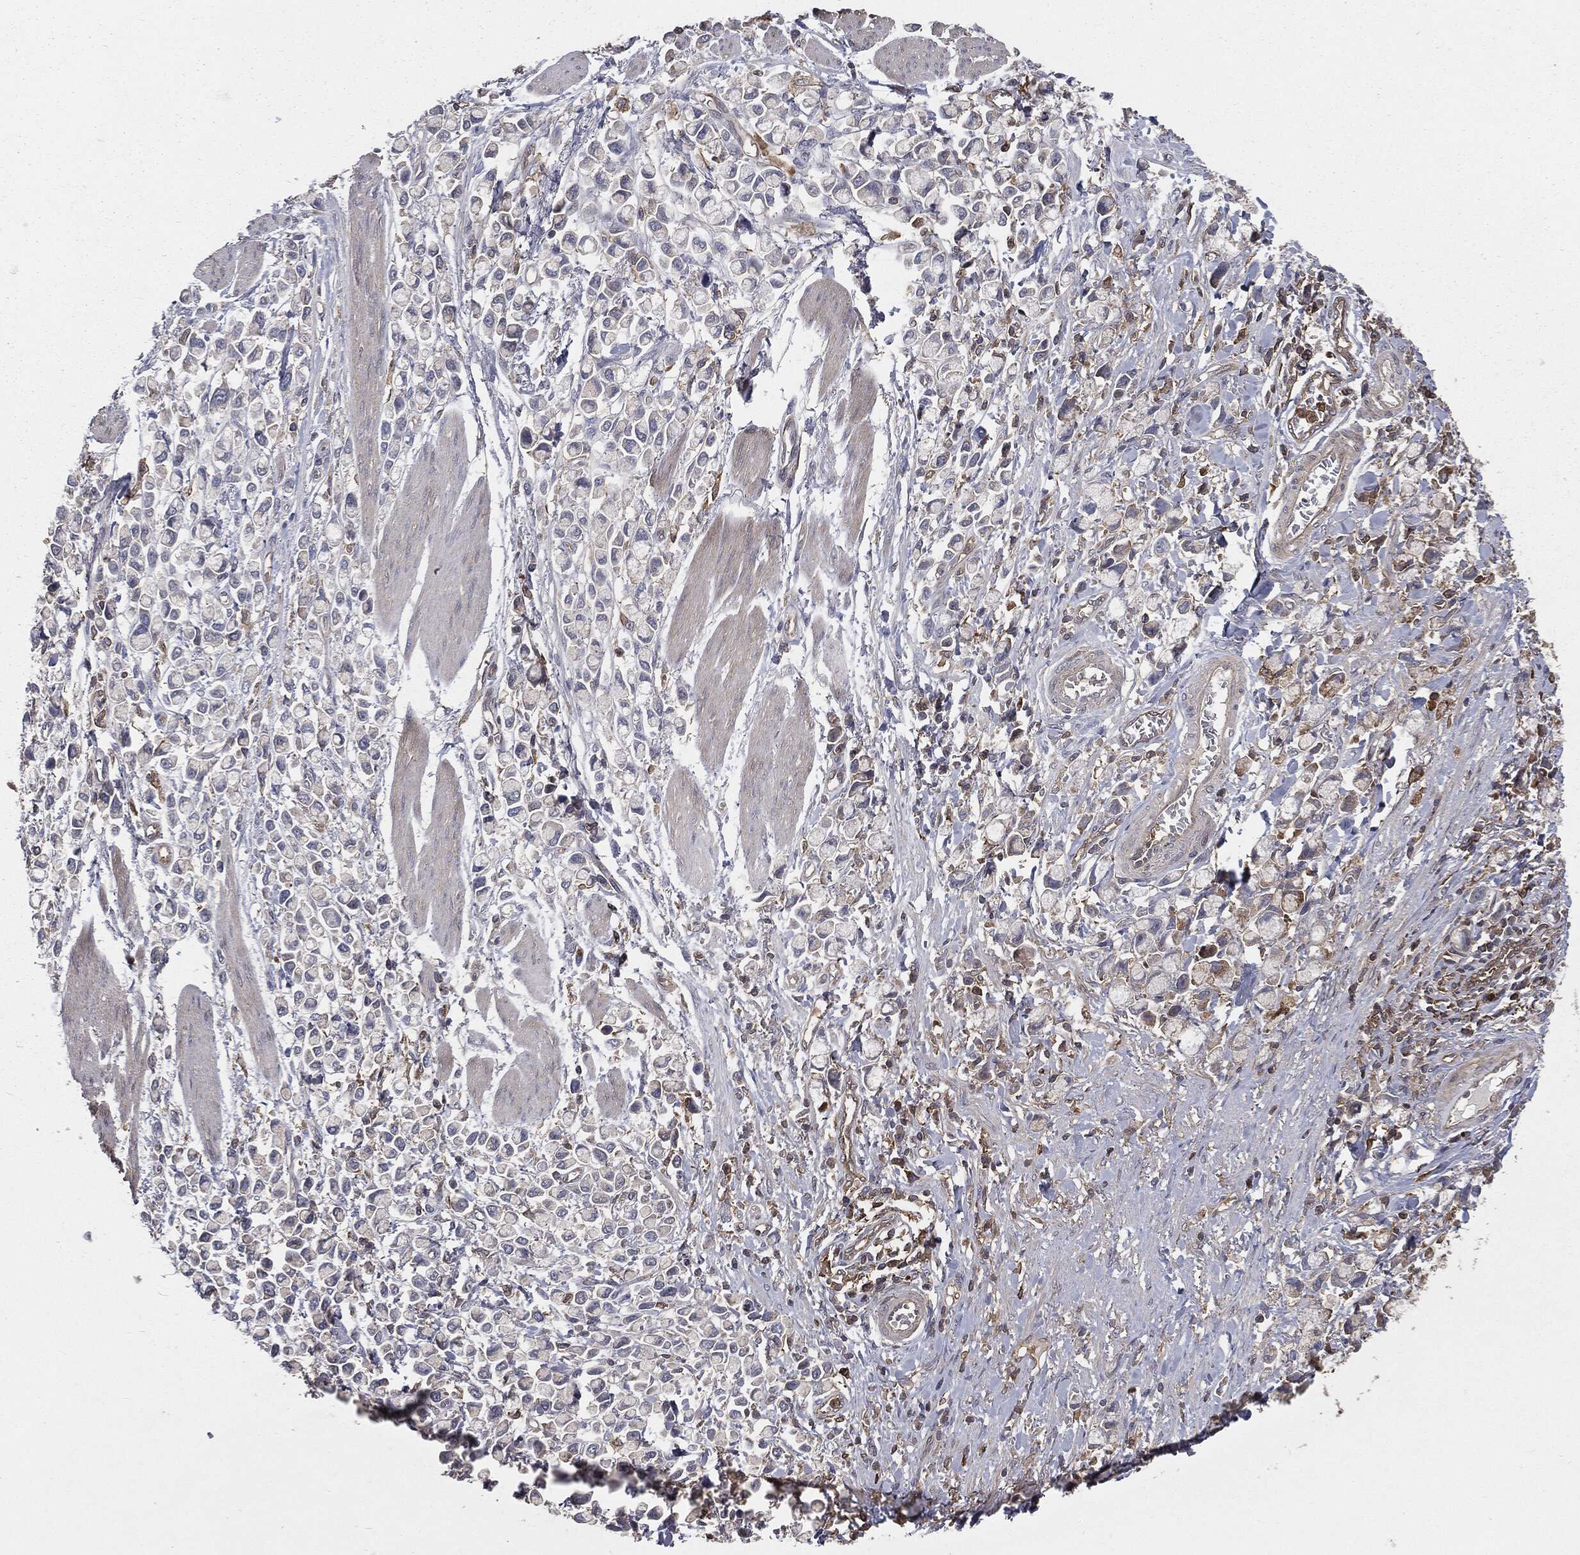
{"staining": {"intensity": "negative", "quantity": "none", "location": "none"}, "tissue": "stomach cancer", "cell_type": "Tumor cells", "image_type": "cancer", "snomed": [{"axis": "morphology", "description": "Adenocarcinoma, NOS"}, {"axis": "topography", "description": "Stomach"}], "caption": "The image demonstrates no staining of tumor cells in stomach cancer (adenocarcinoma).", "gene": "GNB5", "patient": {"sex": "female", "age": 81}}